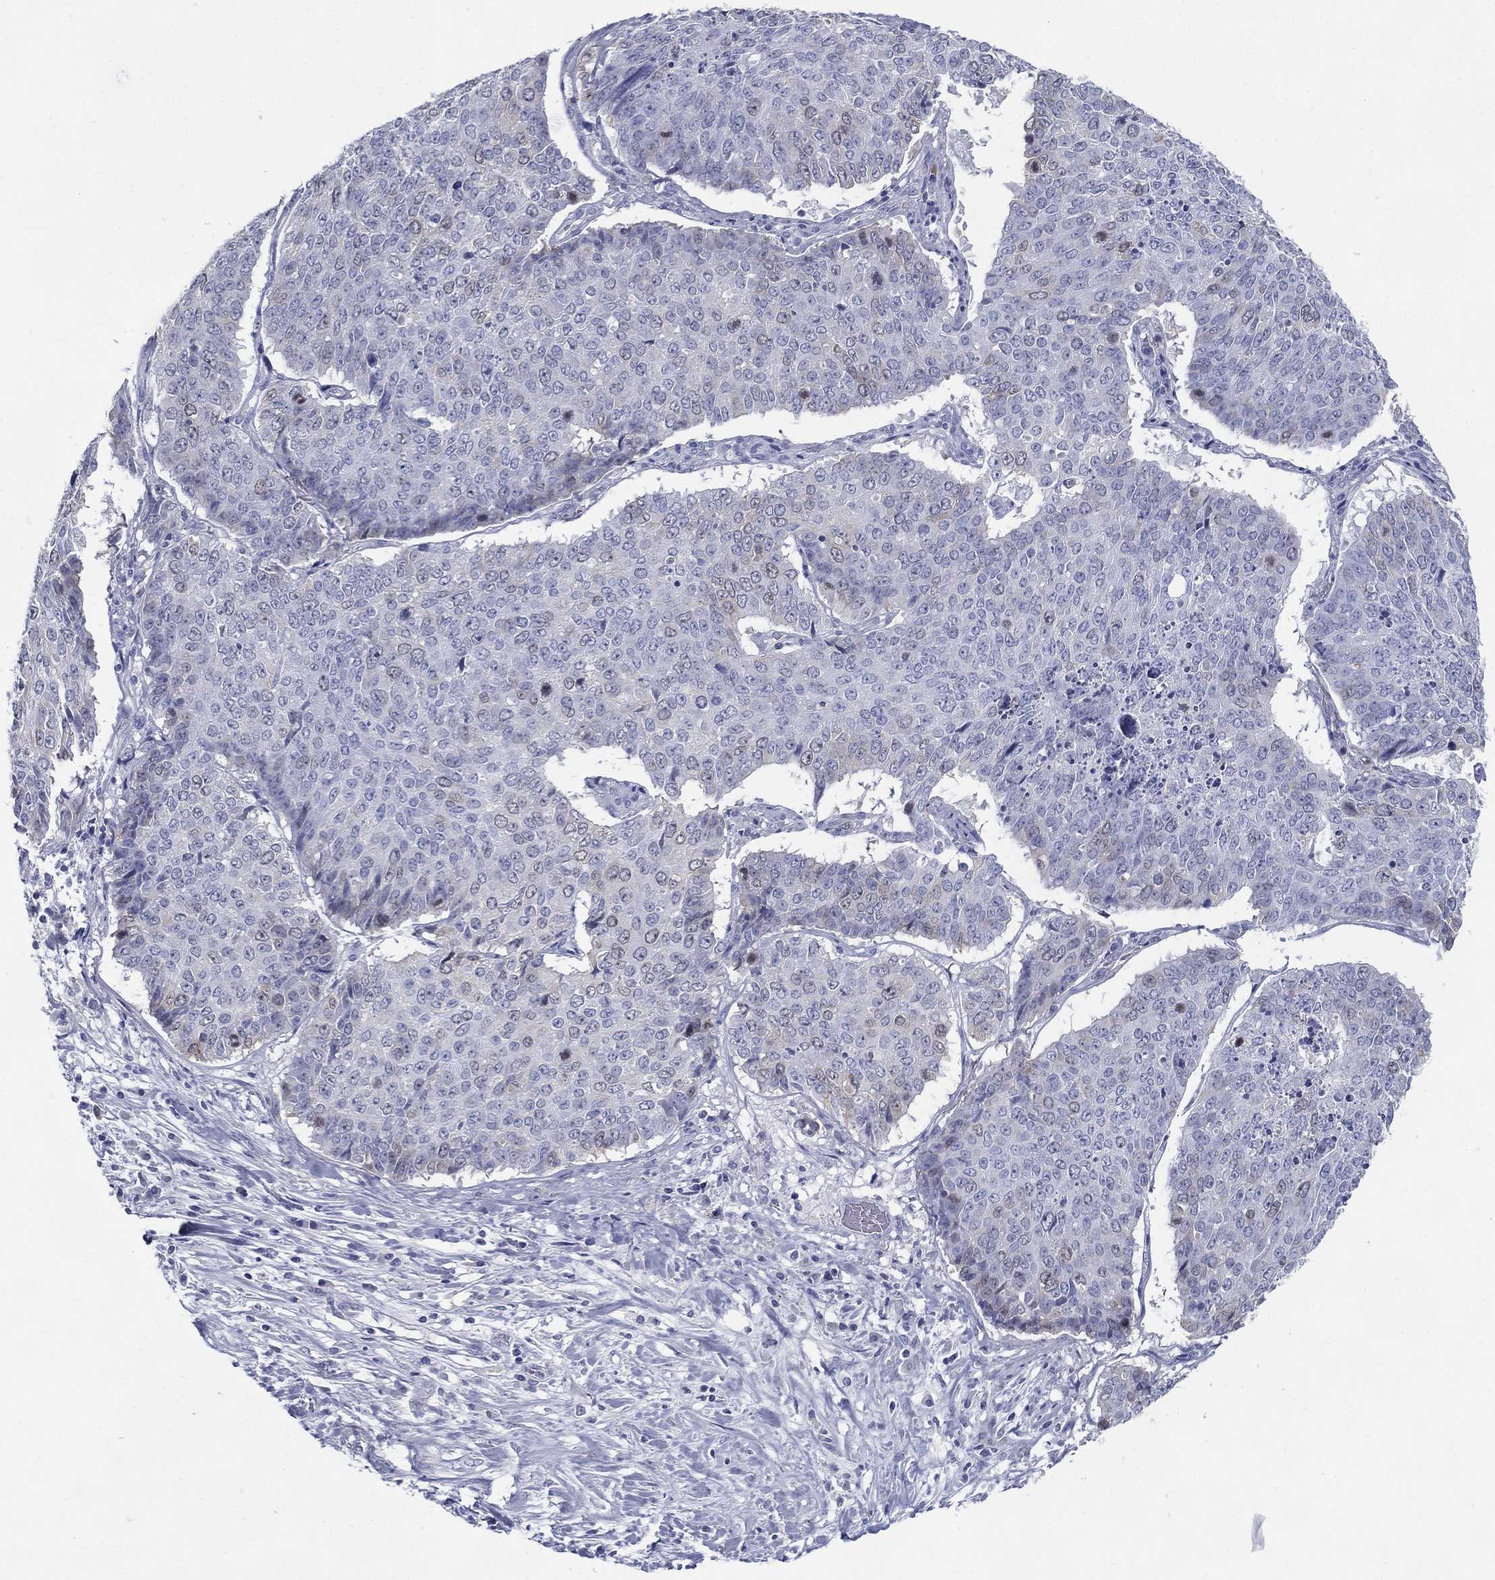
{"staining": {"intensity": "negative", "quantity": "none", "location": "none"}, "tissue": "lung cancer", "cell_type": "Tumor cells", "image_type": "cancer", "snomed": [{"axis": "morphology", "description": "Normal tissue, NOS"}, {"axis": "morphology", "description": "Squamous cell carcinoma, NOS"}, {"axis": "topography", "description": "Bronchus"}, {"axis": "topography", "description": "Lung"}], "caption": "The micrograph exhibits no significant positivity in tumor cells of lung squamous cell carcinoma.", "gene": "KIF2C", "patient": {"sex": "male", "age": 64}}